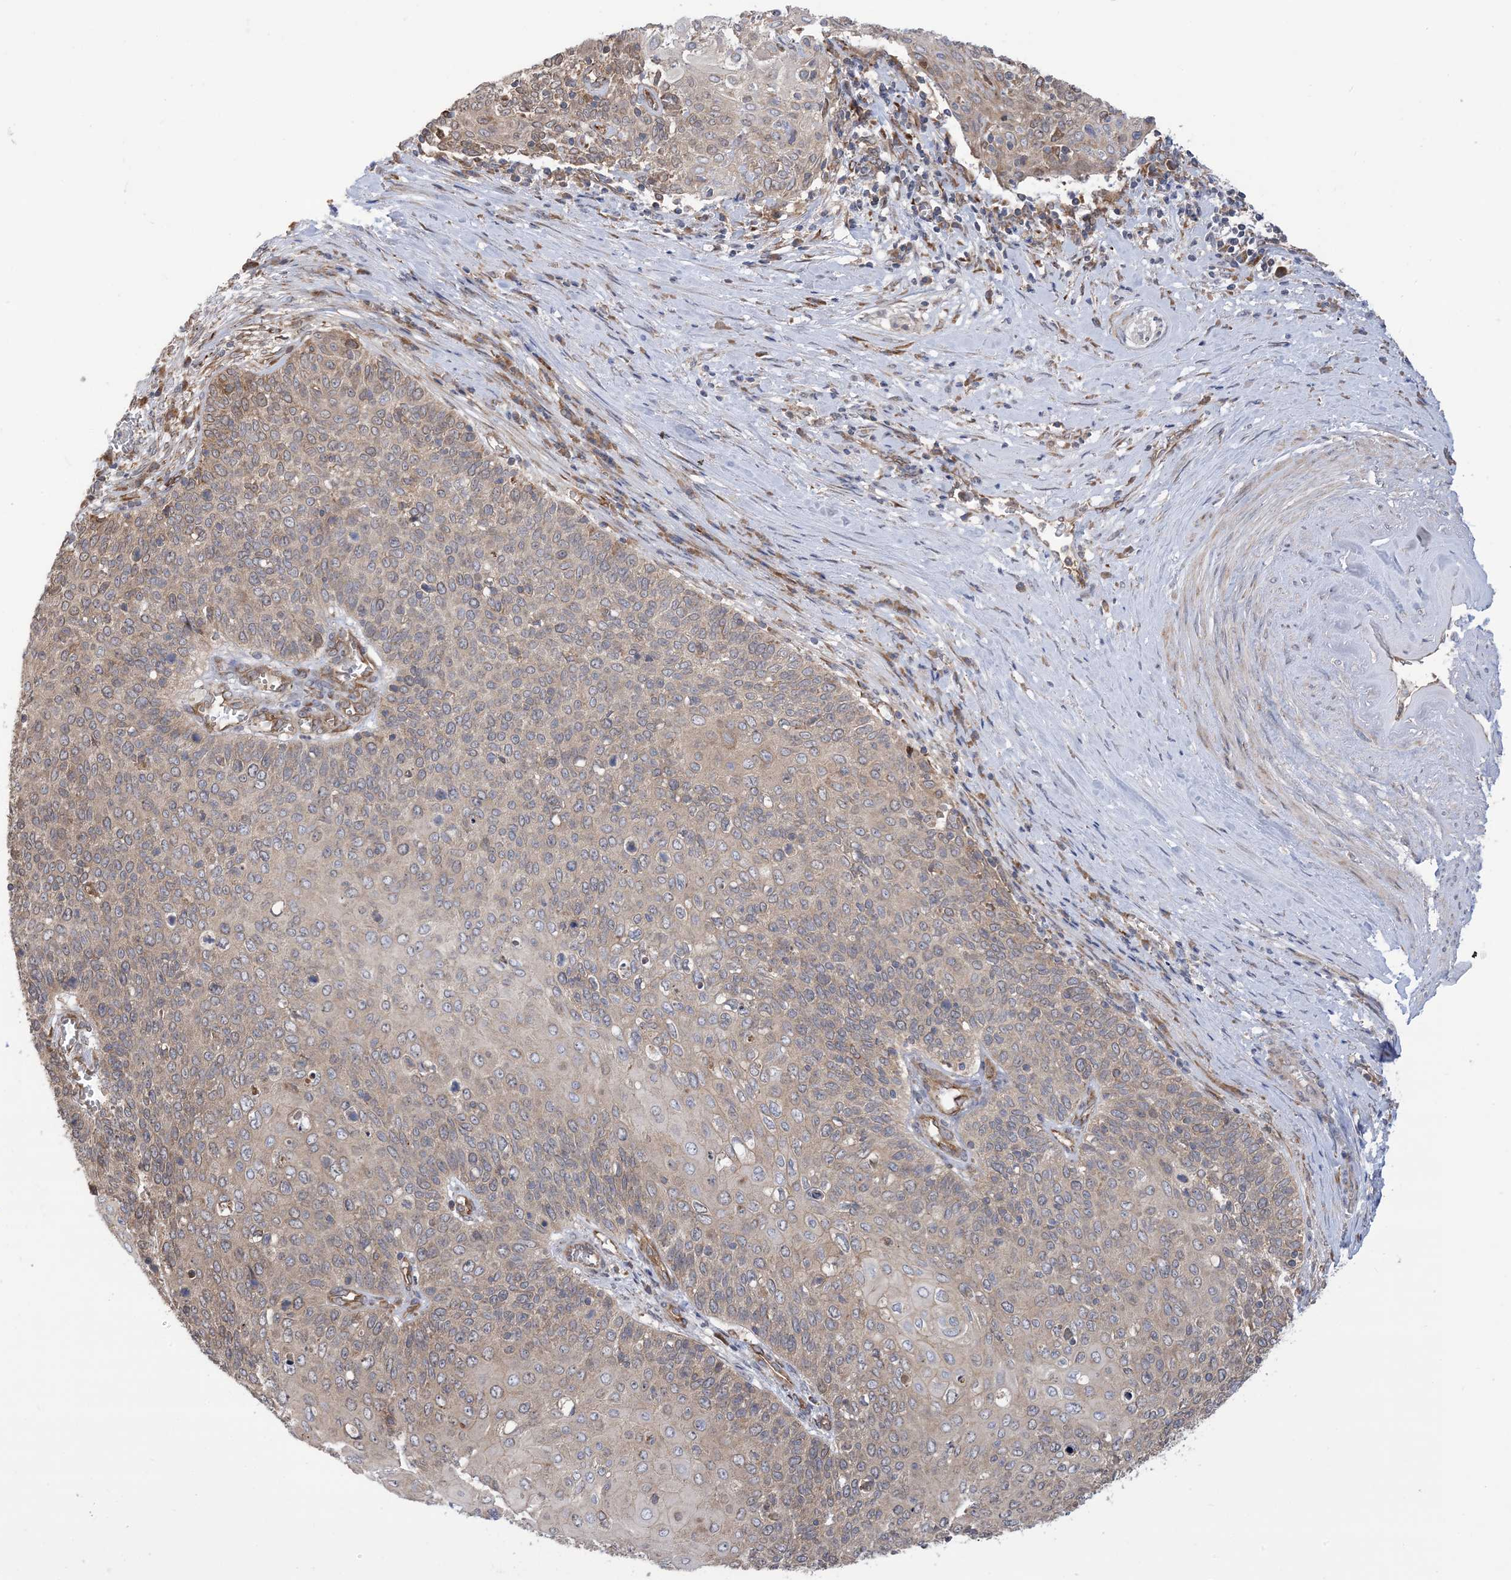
{"staining": {"intensity": "weak", "quantity": "<25%", "location": "cytoplasmic/membranous"}, "tissue": "cervical cancer", "cell_type": "Tumor cells", "image_type": "cancer", "snomed": [{"axis": "morphology", "description": "Squamous cell carcinoma, NOS"}, {"axis": "topography", "description": "Cervix"}], "caption": "This is a image of immunohistochemistry staining of cervical squamous cell carcinoma, which shows no expression in tumor cells.", "gene": "CLEC16A", "patient": {"sex": "female", "age": 39}}